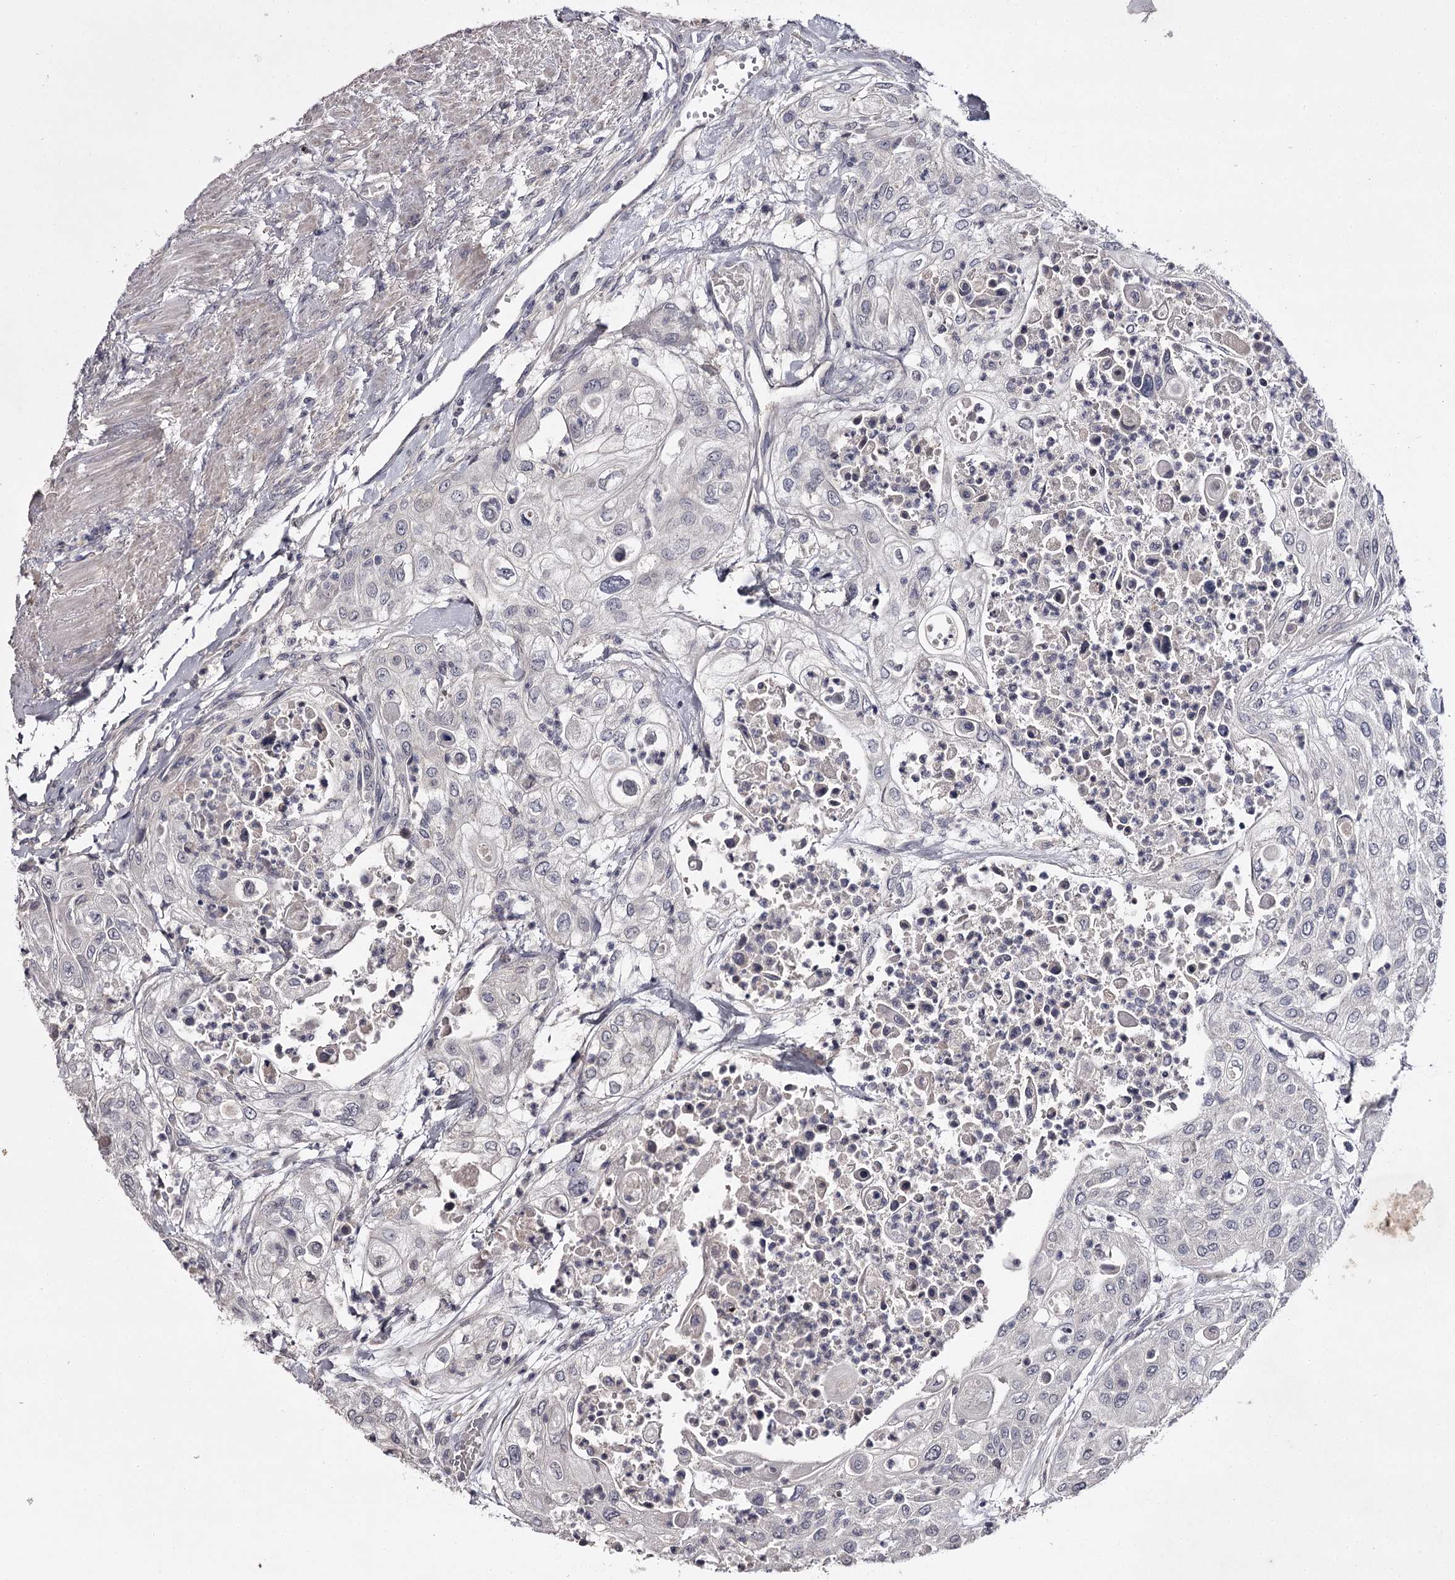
{"staining": {"intensity": "negative", "quantity": "none", "location": "none"}, "tissue": "urothelial cancer", "cell_type": "Tumor cells", "image_type": "cancer", "snomed": [{"axis": "morphology", "description": "Urothelial carcinoma, High grade"}, {"axis": "topography", "description": "Urinary bladder"}], "caption": "A high-resolution histopathology image shows immunohistochemistry (IHC) staining of urothelial cancer, which displays no significant positivity in tumor cells.", "gene": "PRM2", "patient": {"sex": "female", "age": 79}}